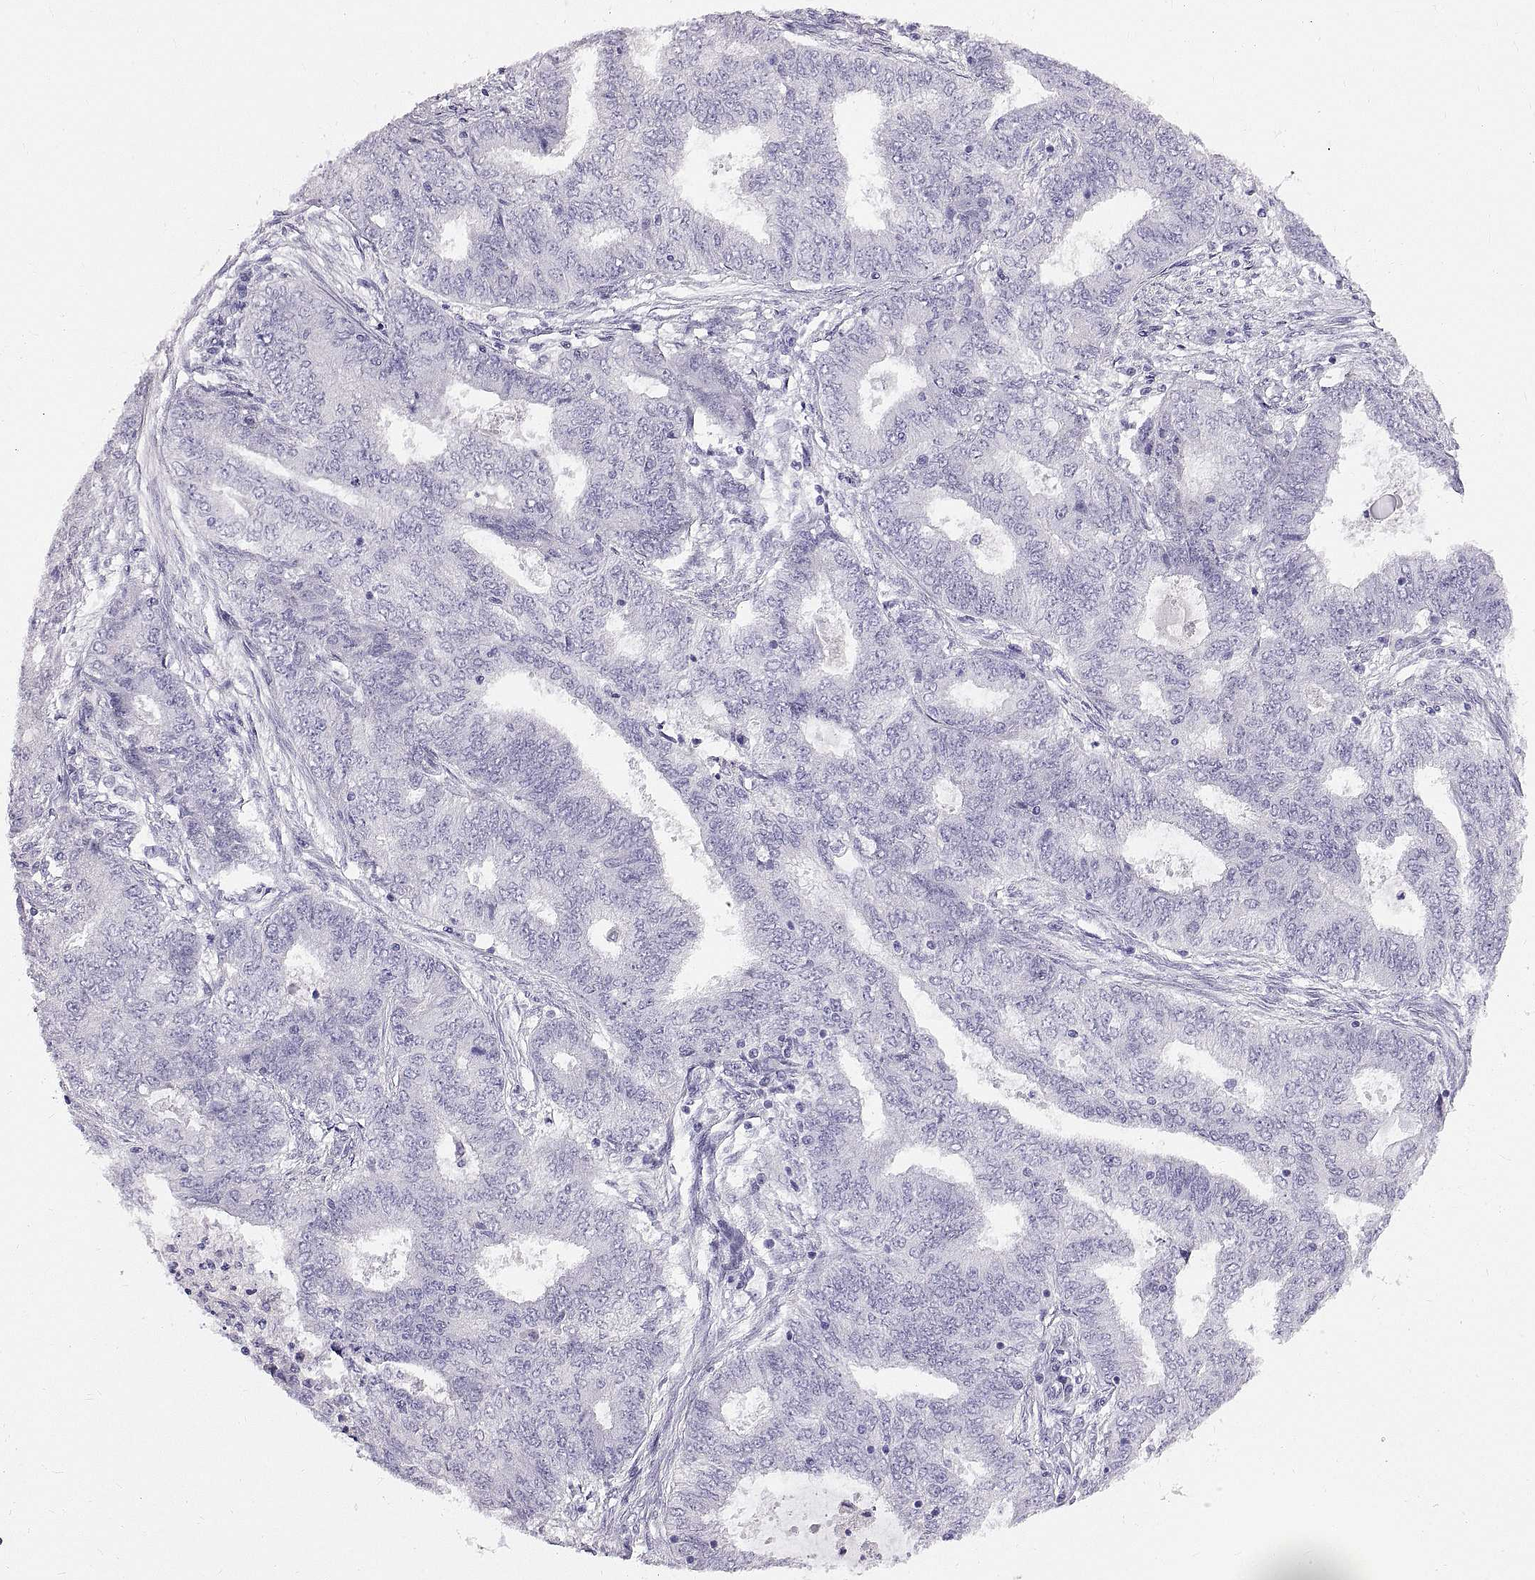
{"staining": {"intensity": "negative", "quantity": "none", "location": "none"}, "tissue": "endometrial cancer", "cell_type": "Tumor cells", "image_type": "cancer", "snomed": [{"axis": "morphology", "description": "Adenocarcinoma, NOS"}, {"axis": "topography", "description": "Endometrium"}], "caption": "Immunohistochemical staining of human endometrial cancer (adenocarcinoma) reveals no significant staining in tumor cells.", "gene": "WFDC8", "patient": {"sex": "female", "age": 62}}